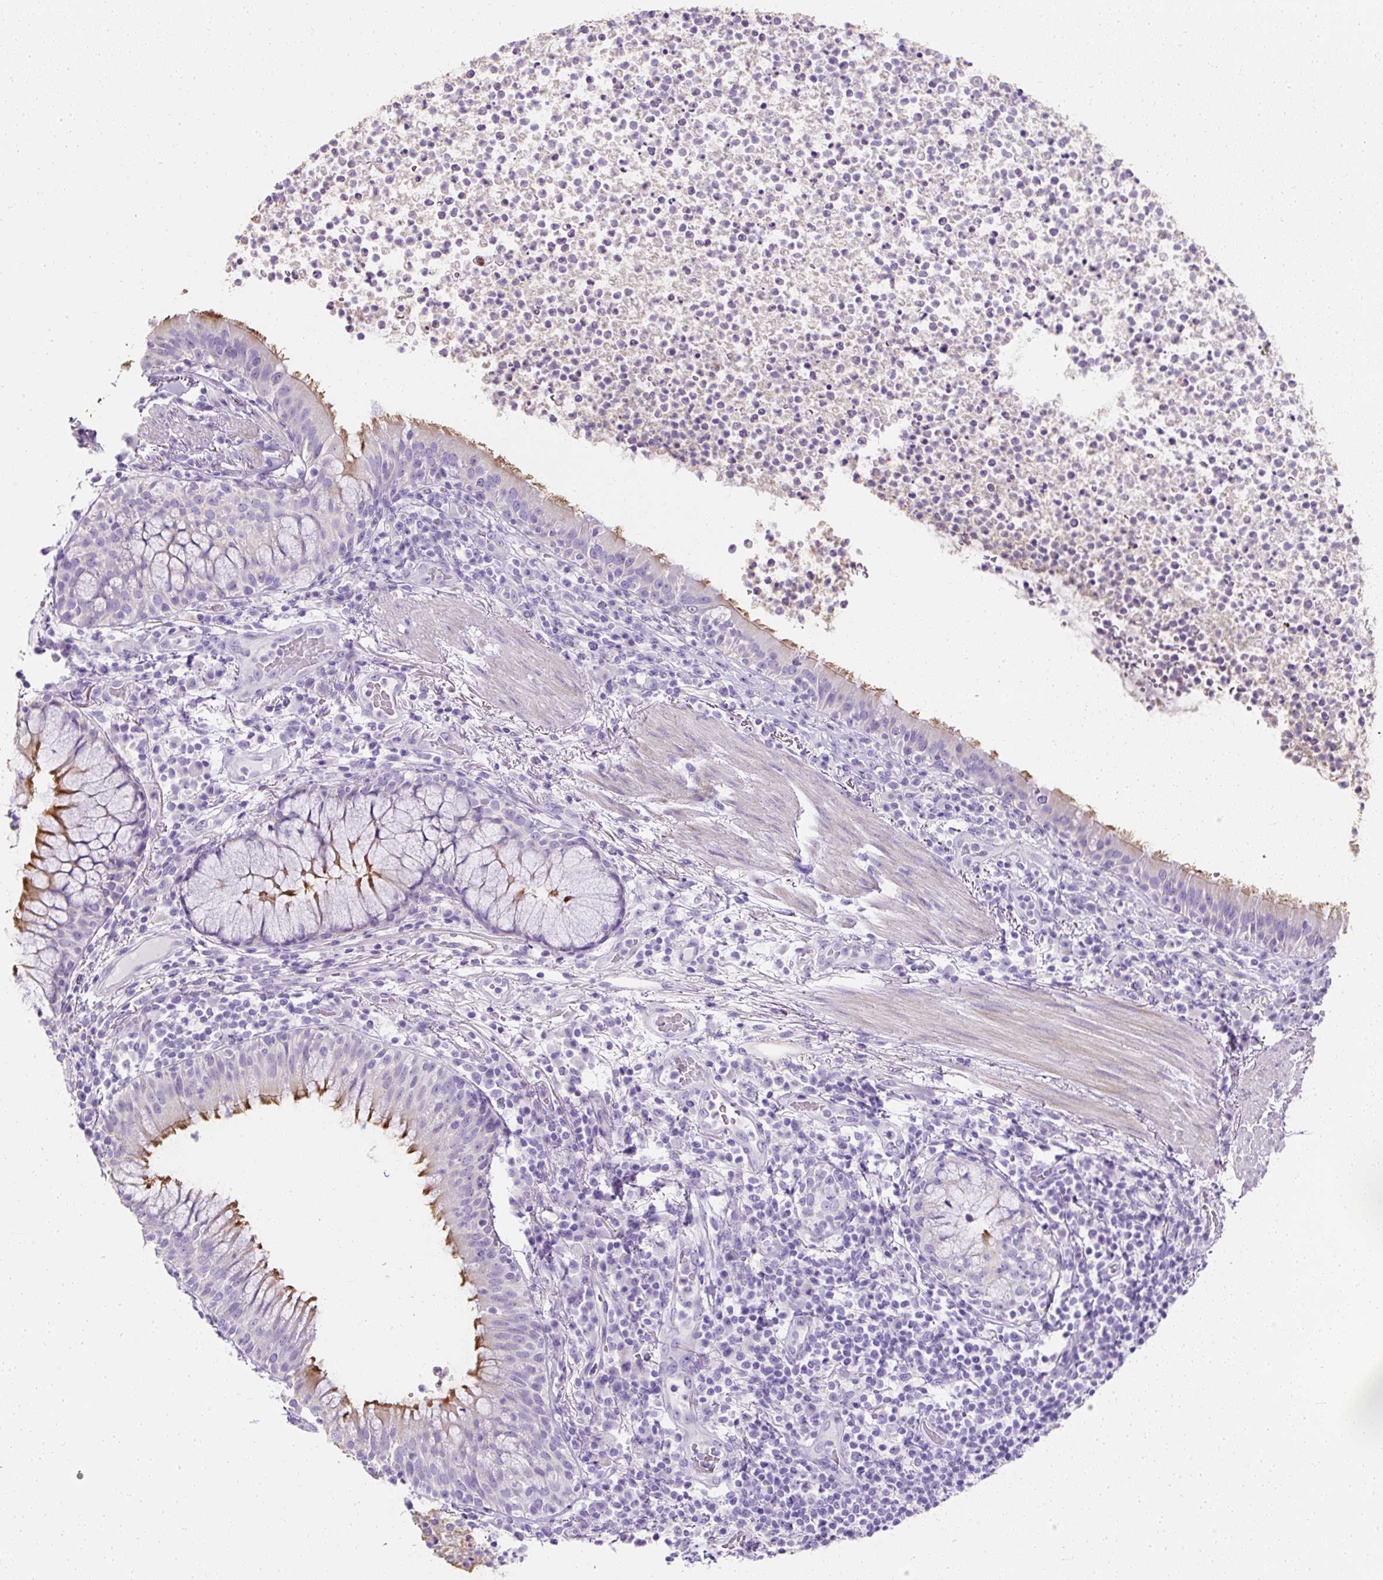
{"staining": {"intensity": "strong", "quantity": "<25%", "location": "cytoplasmic/membranous"}, "tissue": "bronchus", "cell_type": "Respiratory epithelial cells", "image_type": "normal", "snomed": [{"axis": "morphology", "description": "Normal tissue, NOS"}, {"axis": "topography", "description": "Cartilage tissue"}, {"axis": "topography", "description": "Bronchus"}], "caption": "Immunohistochemistry (DAB (3,3'-diaminobenzidine)) staining of normal human bronchus shows strong cytoplasmic/membranous protein expression in approximately <25% of respiratory epithelial cells.", "gene": "C2CD4C", "patient": {"sex": "male", "age": 56}}